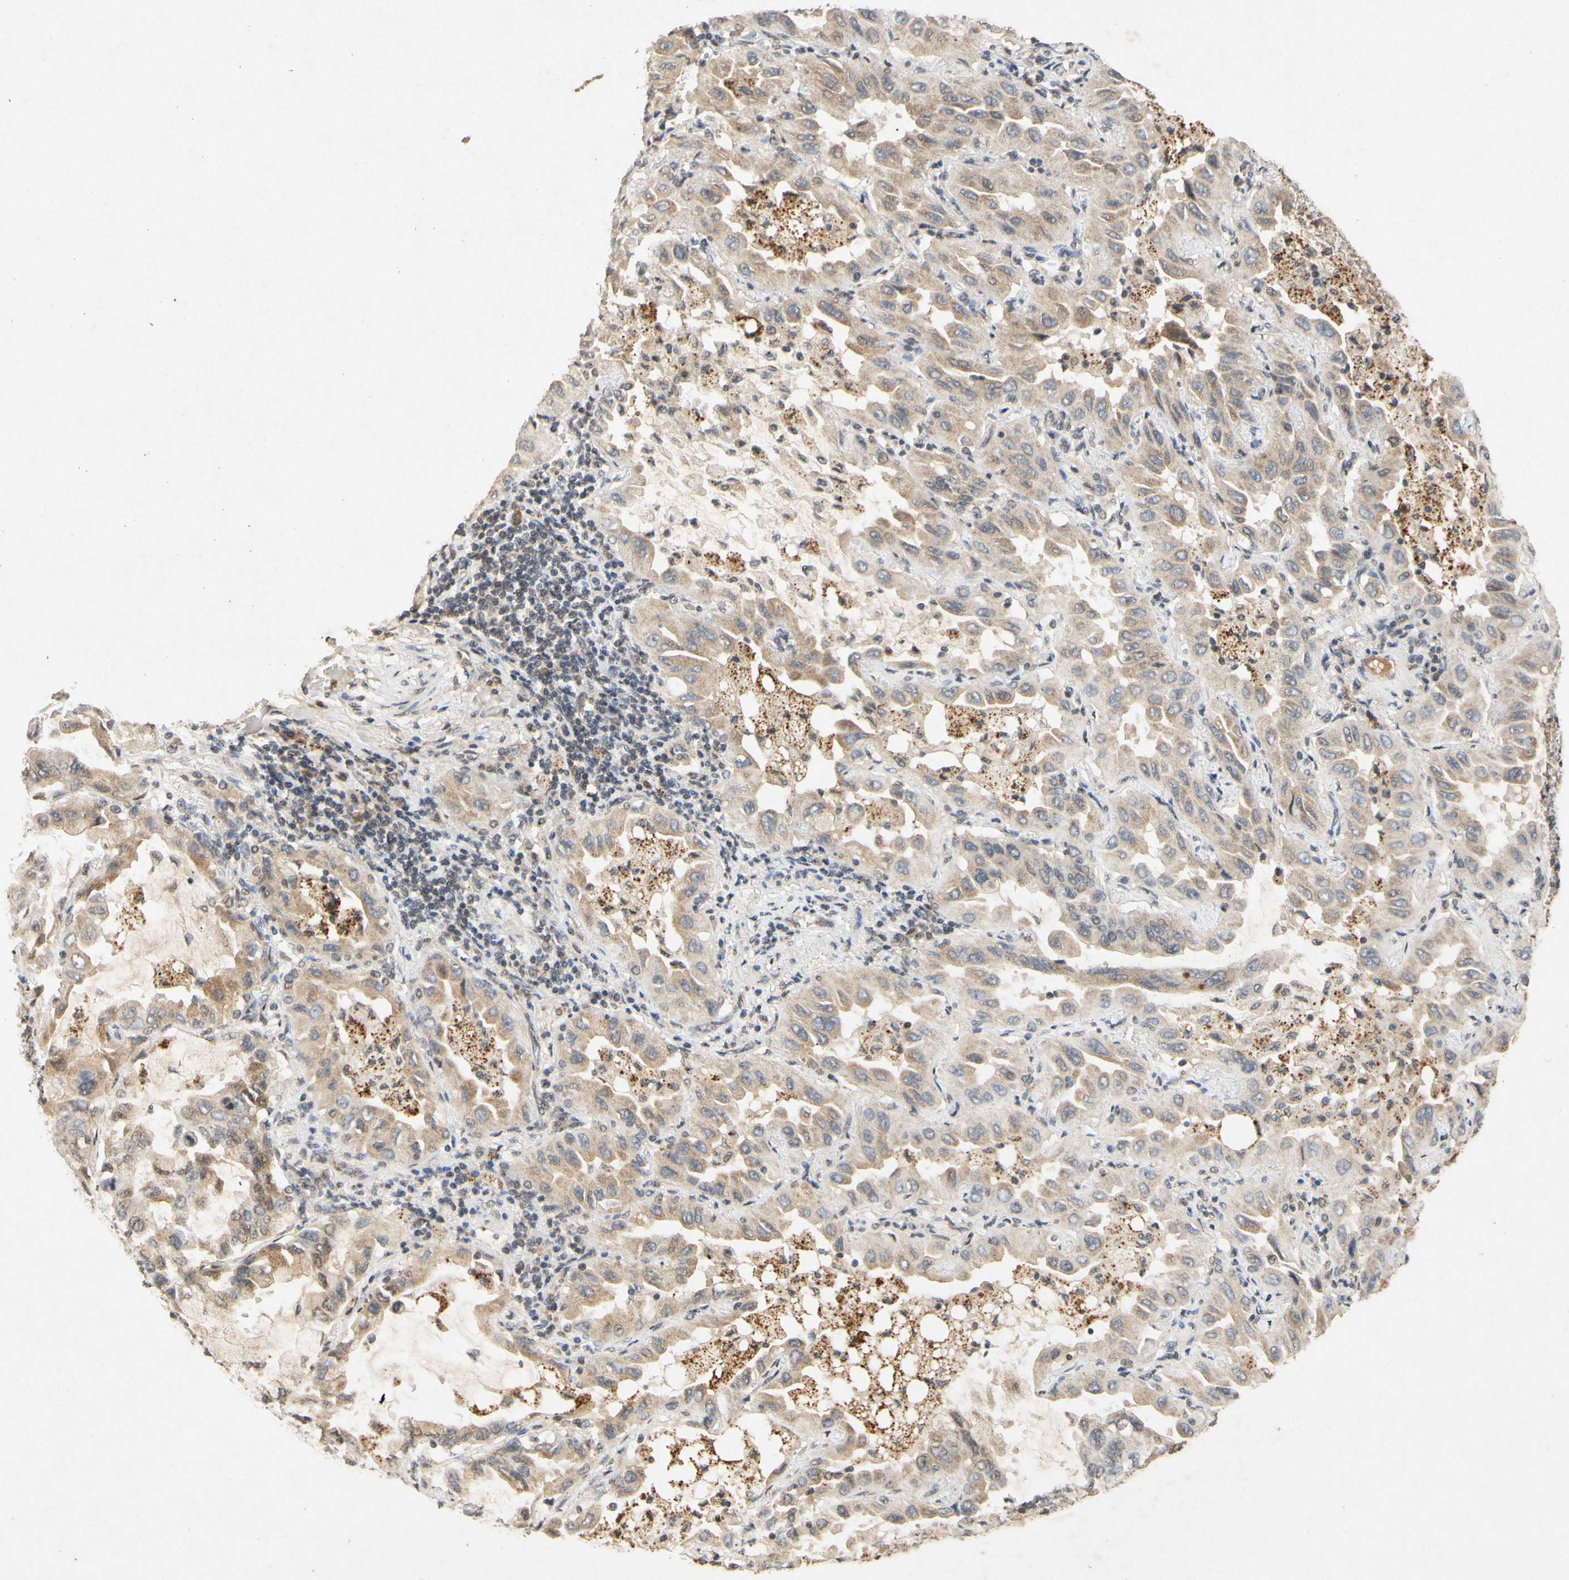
{"staining": {"intensity": "moderate", "quantity": "25%-75%", "location": "cytoplasmic/membranous"}, "tissue": "lung cancer", "cell_type": "Tumor cells", "image_type": "cancer", "snomed": [{"axis": "morphology", "description": "Adenocarcinoma, NOS"}, {"axis": "topography", "description": "Lung"}], "caption": "Lung cancer tissue shows moderate cytoplasmic/membranous staining in about 25%-75% of tumor cells, visualized by immunohistochemistry.", "gene": "CP", "patient": {"sex": "male", "age": 64}}